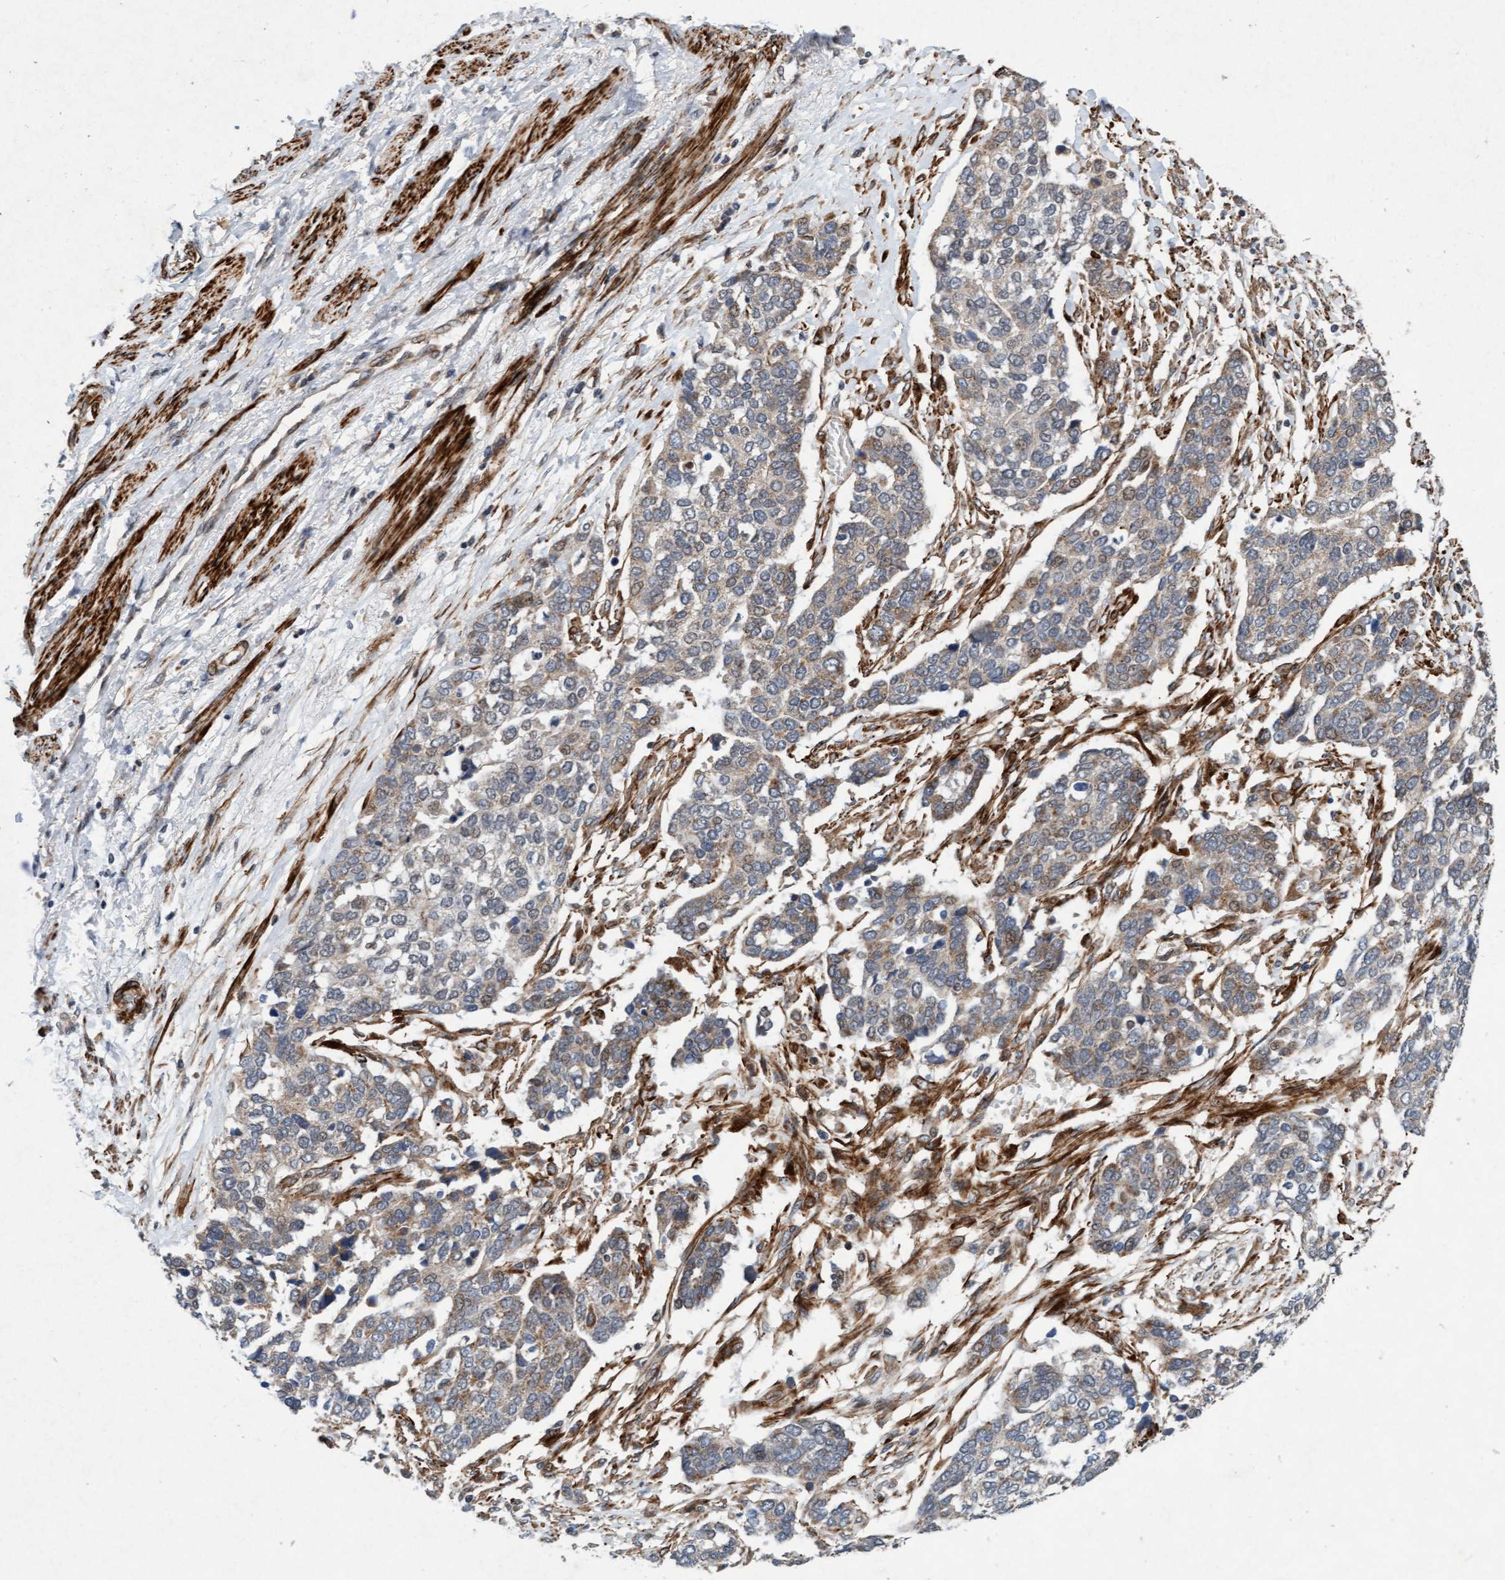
{"staining": {"intensity": "weak", "quantity": "25%-75%", "location": "cytoplasmic/membranous"}, "tissue": "ovarian cancer", "cell_type": "Tumor cells", "image_type": "cancer", "snomed": [{"axis": "morphology", "description": "Cystadenocarcinoma, serous, NOS"}, {"axis": "topography", "description": "Ovary"}], "caption": "A high-resolution histopathology image shows immunohistochemistry (IHC) staining of ovarian serous cystadenocarcinoma, which demonstrates weak cytoplasmic/membranous expression in about 25%-75% of tumor cells. (IHC, brightfield microscopy, high magnification).", "gene": "TMEM70", "patient": {"sex": "female", "age": 44}}